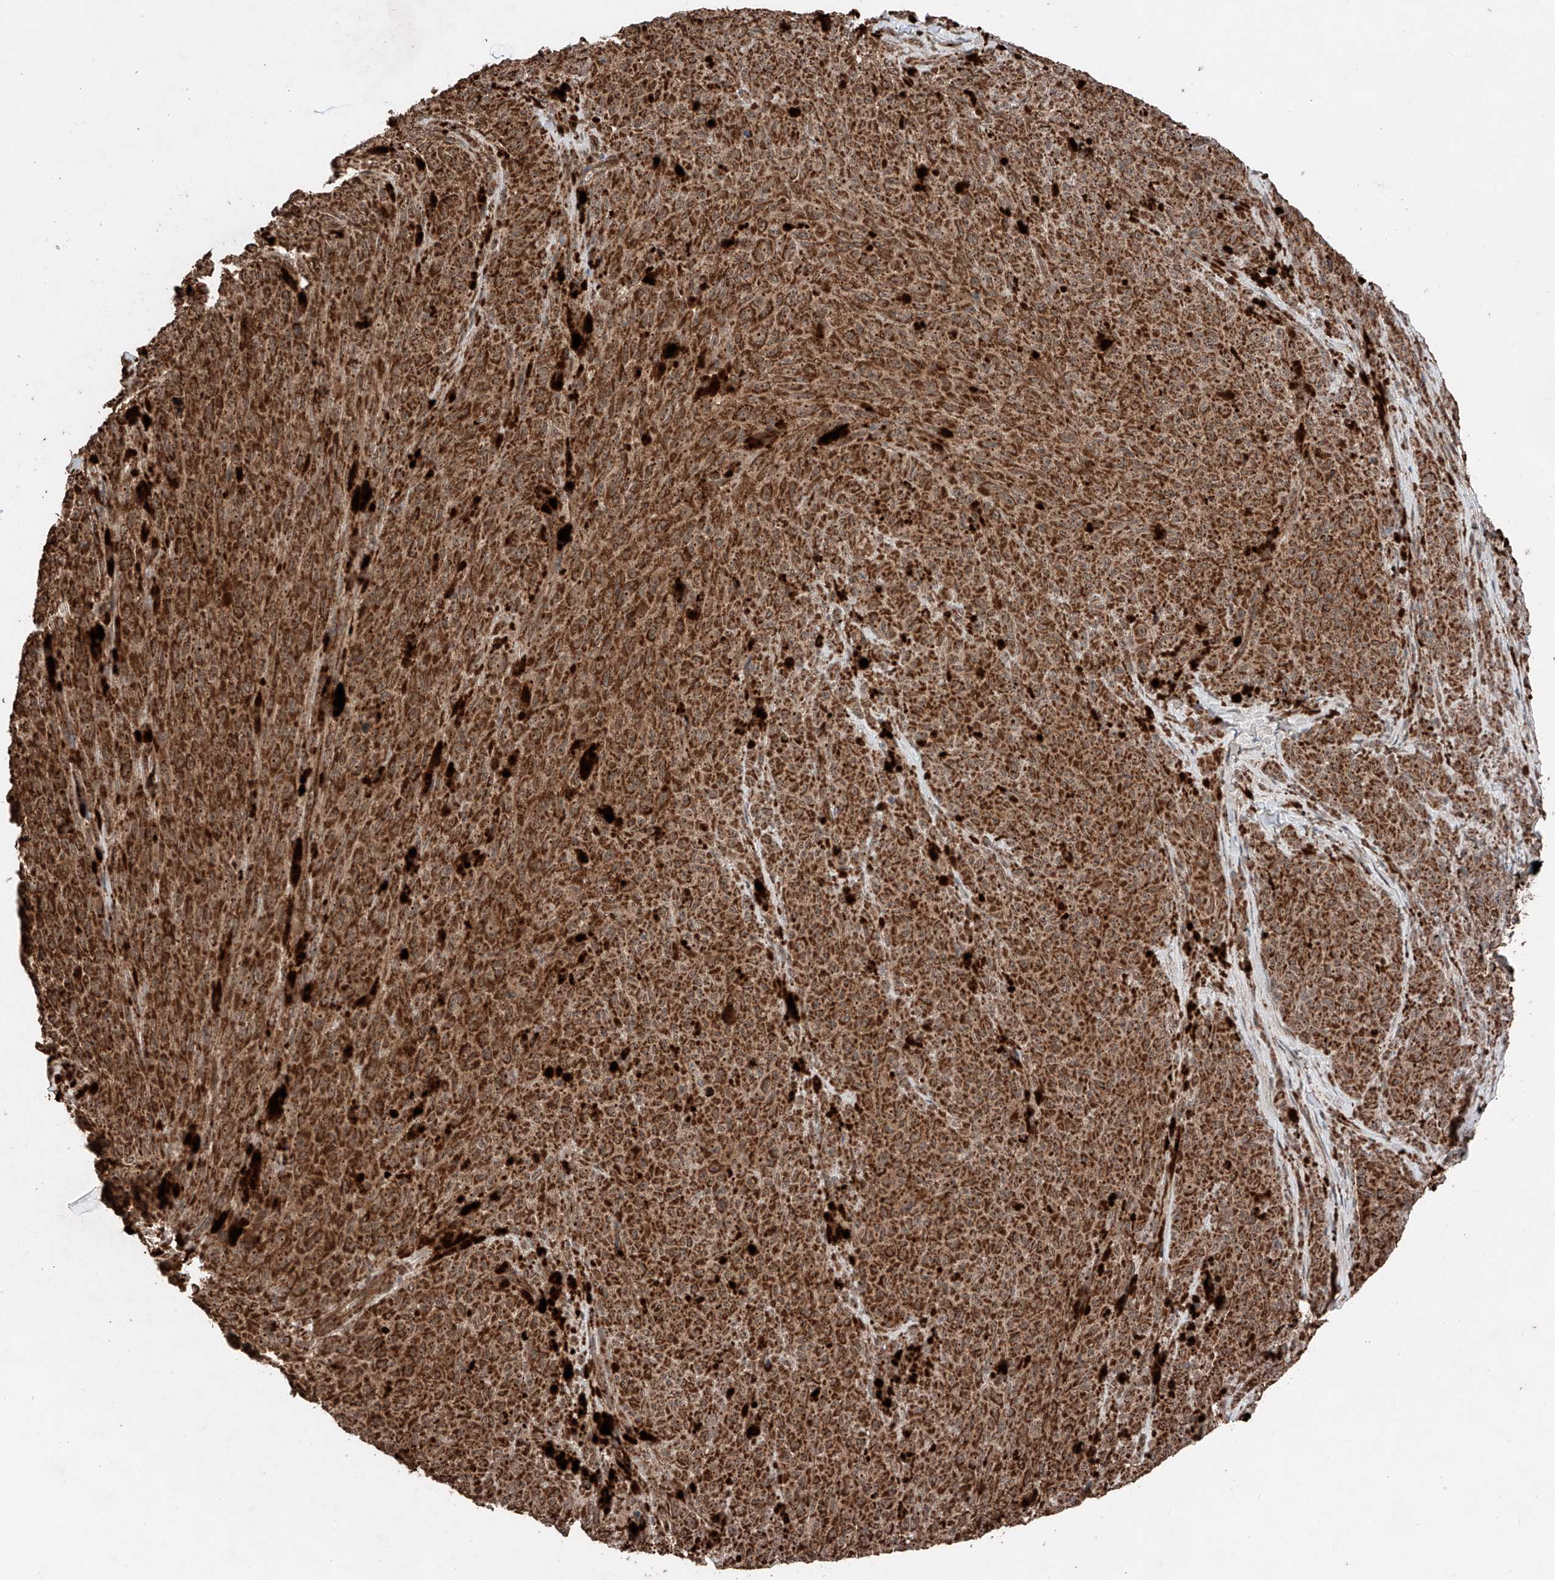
{"staining": {"intensity": "strong", "quantity": ">75%", "location": "cytoplasmic/membranous"}, "tissue": "melanoma", "cell_type": "Tumor cells", "image_type": "cancer", "snomed": [{"axis": "morphology", "description": "Malignant melanoma, NOS"}, {"axis": "topography", "description": "Skin"}], "caption": "A micrograph of human melanoma stained for a protein displays strong cytoplasmic/membranous brown staining in tumor cells. The staining was performed using DAB (3,3'-diaminobenzidine) to visualize the protein expression in brown, while the nuclei were stained in blue with hematoxylin (Magnification: 20x).", "gene": "ZSCAN29", "patient": {"sex": "female", "age": 82}}